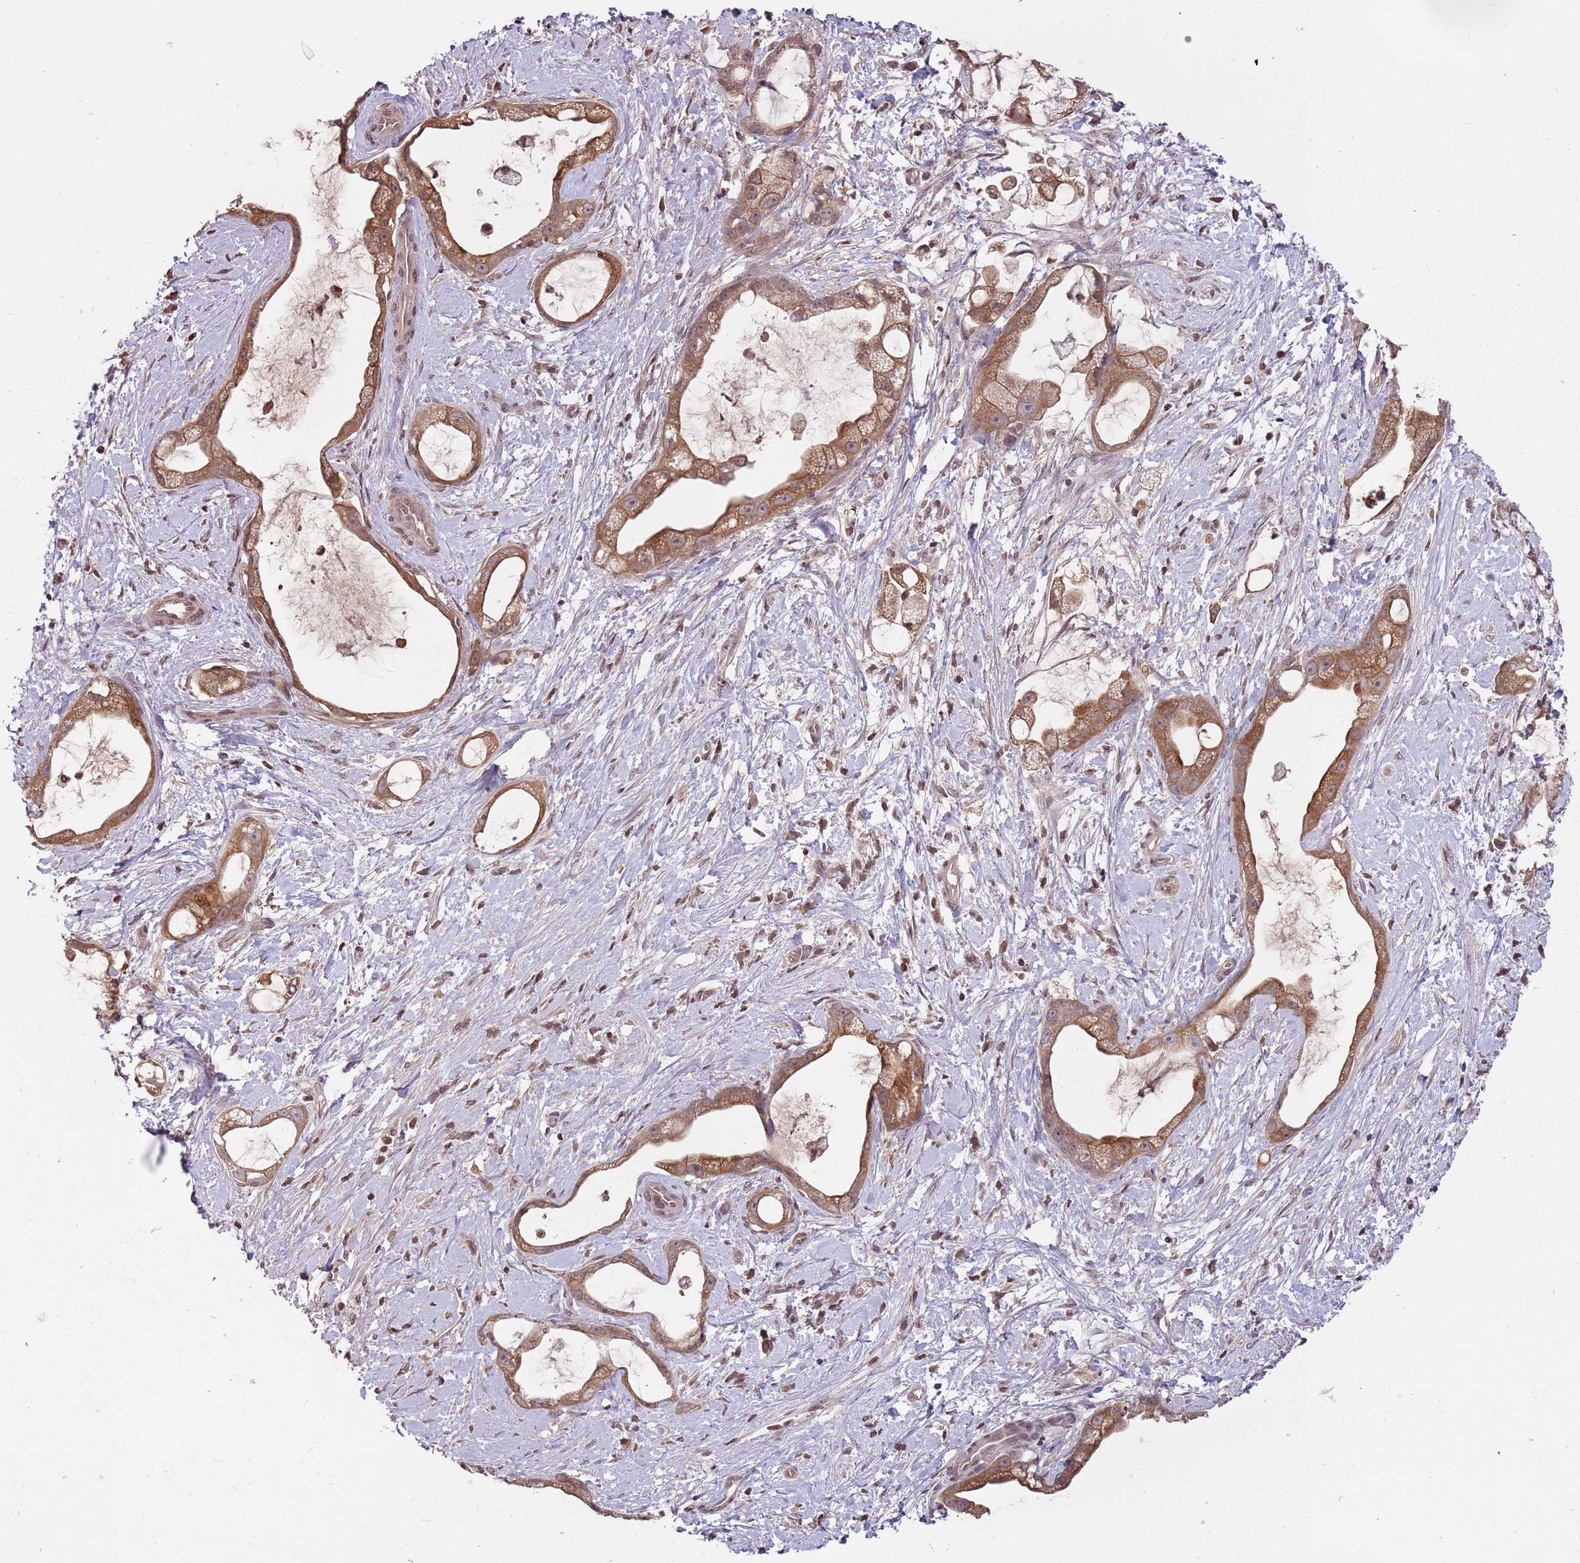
{"staining": {"intensity": "moderate", "quantity": ">75%", "location": "cytoplasmic/membranous"}, "tissue": "stomach cancer", "cell_type": "Tumor cells", "image_type": "cancer", "snomed": [{"axis": "morphology", "description": "Adenocarcinoma, NOS"}, {"axis": "topography", "description": "Stomach"}], "caption": "A brown stain labels moderate cytoplasmic/membranous staining of a protein in human stomach cancer (adenocarcinoma) tumor cells.", "gene": "CAPN9", "patient": {"sex": "male", "age": 55}}